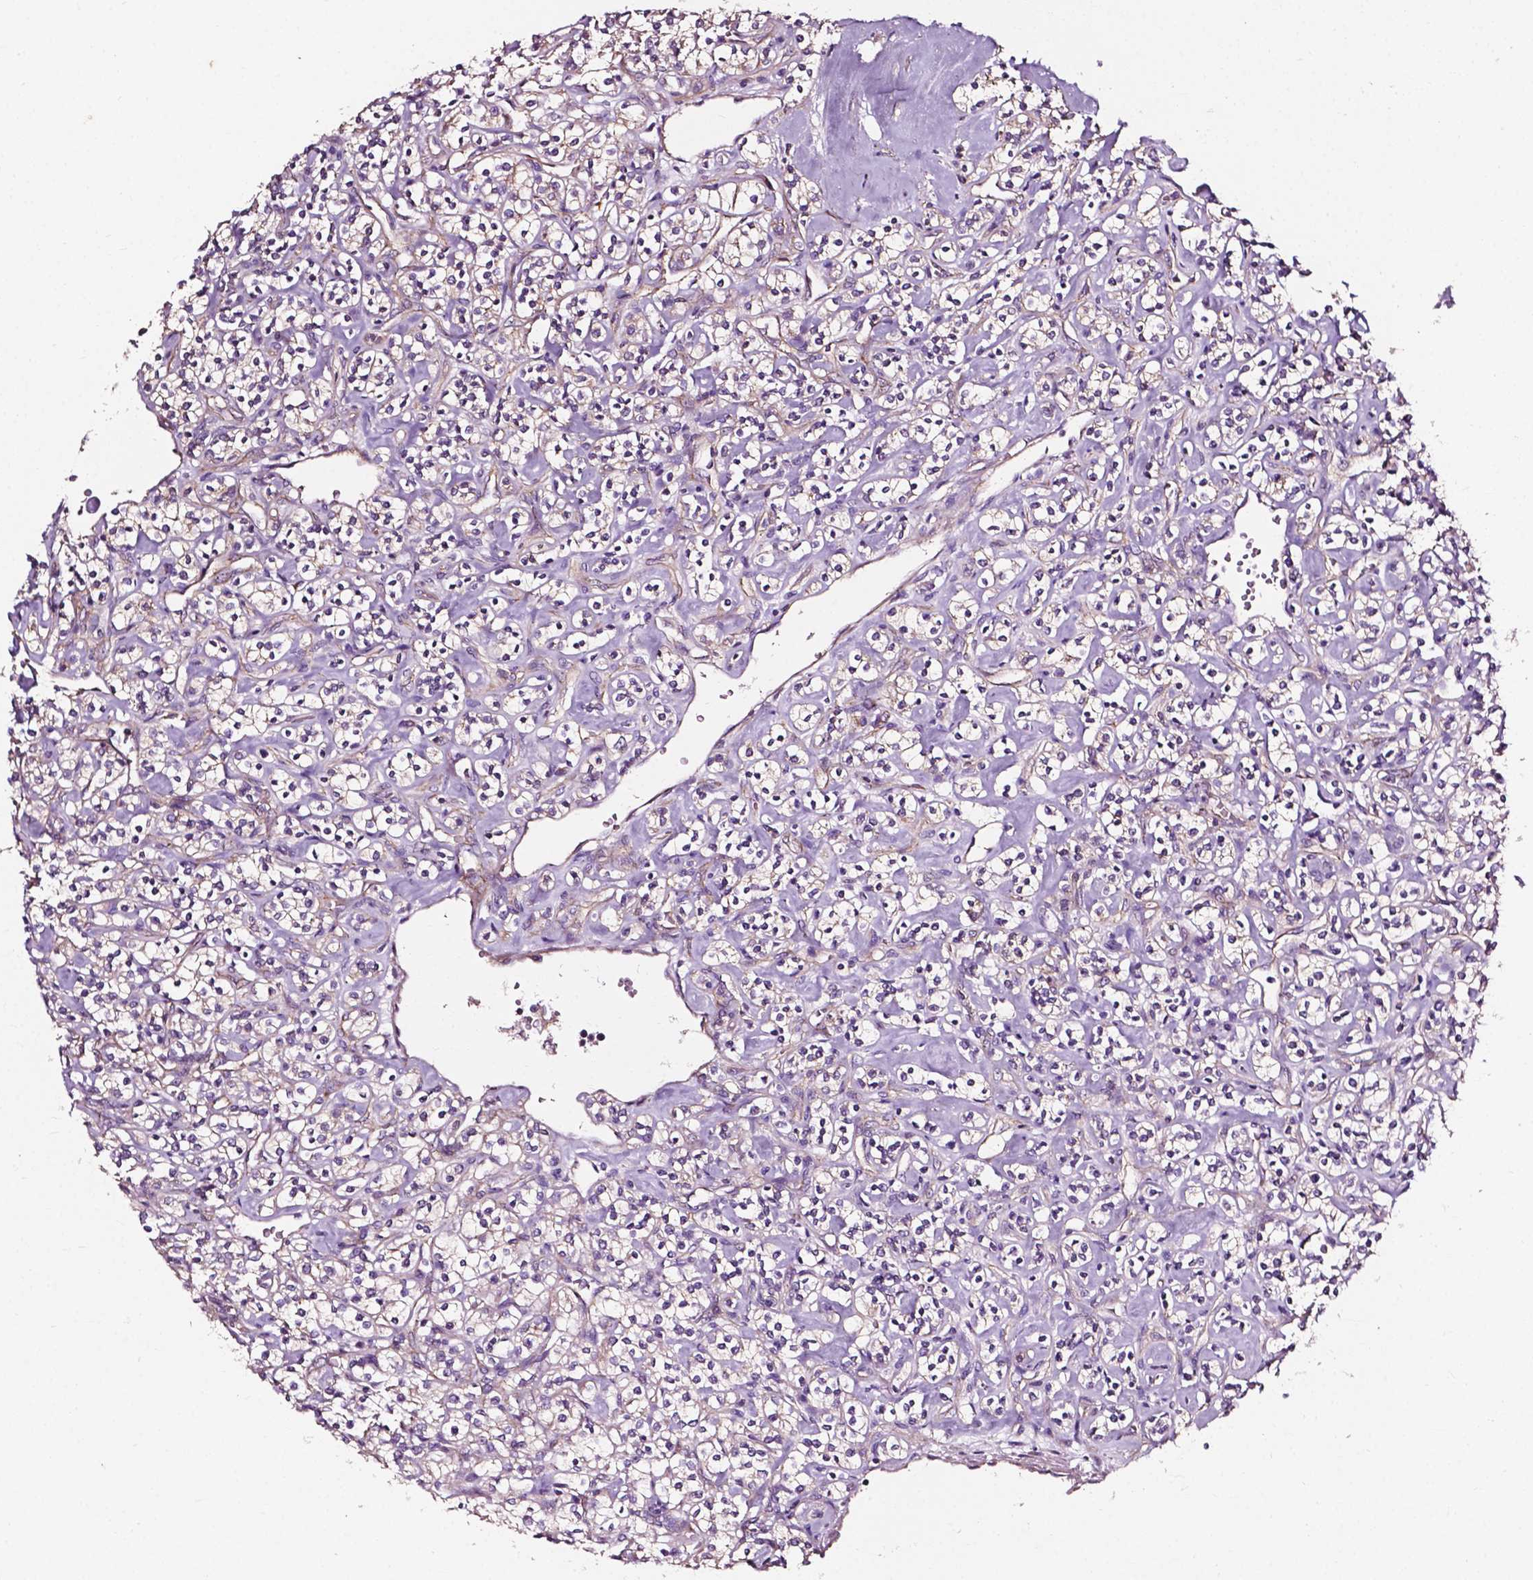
{"staining": {"intensity": "weak", "quantity": "<25%", "location": "cytoplasmic/membranous"}, "tissue": "renal cancer", "cell_type": "Tumor cells", "image_type": "cancer", "snomed": [{"axis": "morphology", "description": "Adenocarcinoma, NOS"}, {"axis": "topography", "description": "Kidney"}], "caption": "Tumor cells are negative for brown protein staining in renal cancer.", "gene": "ATG16L1", "patient": {"sex": "male", "age": 77}}